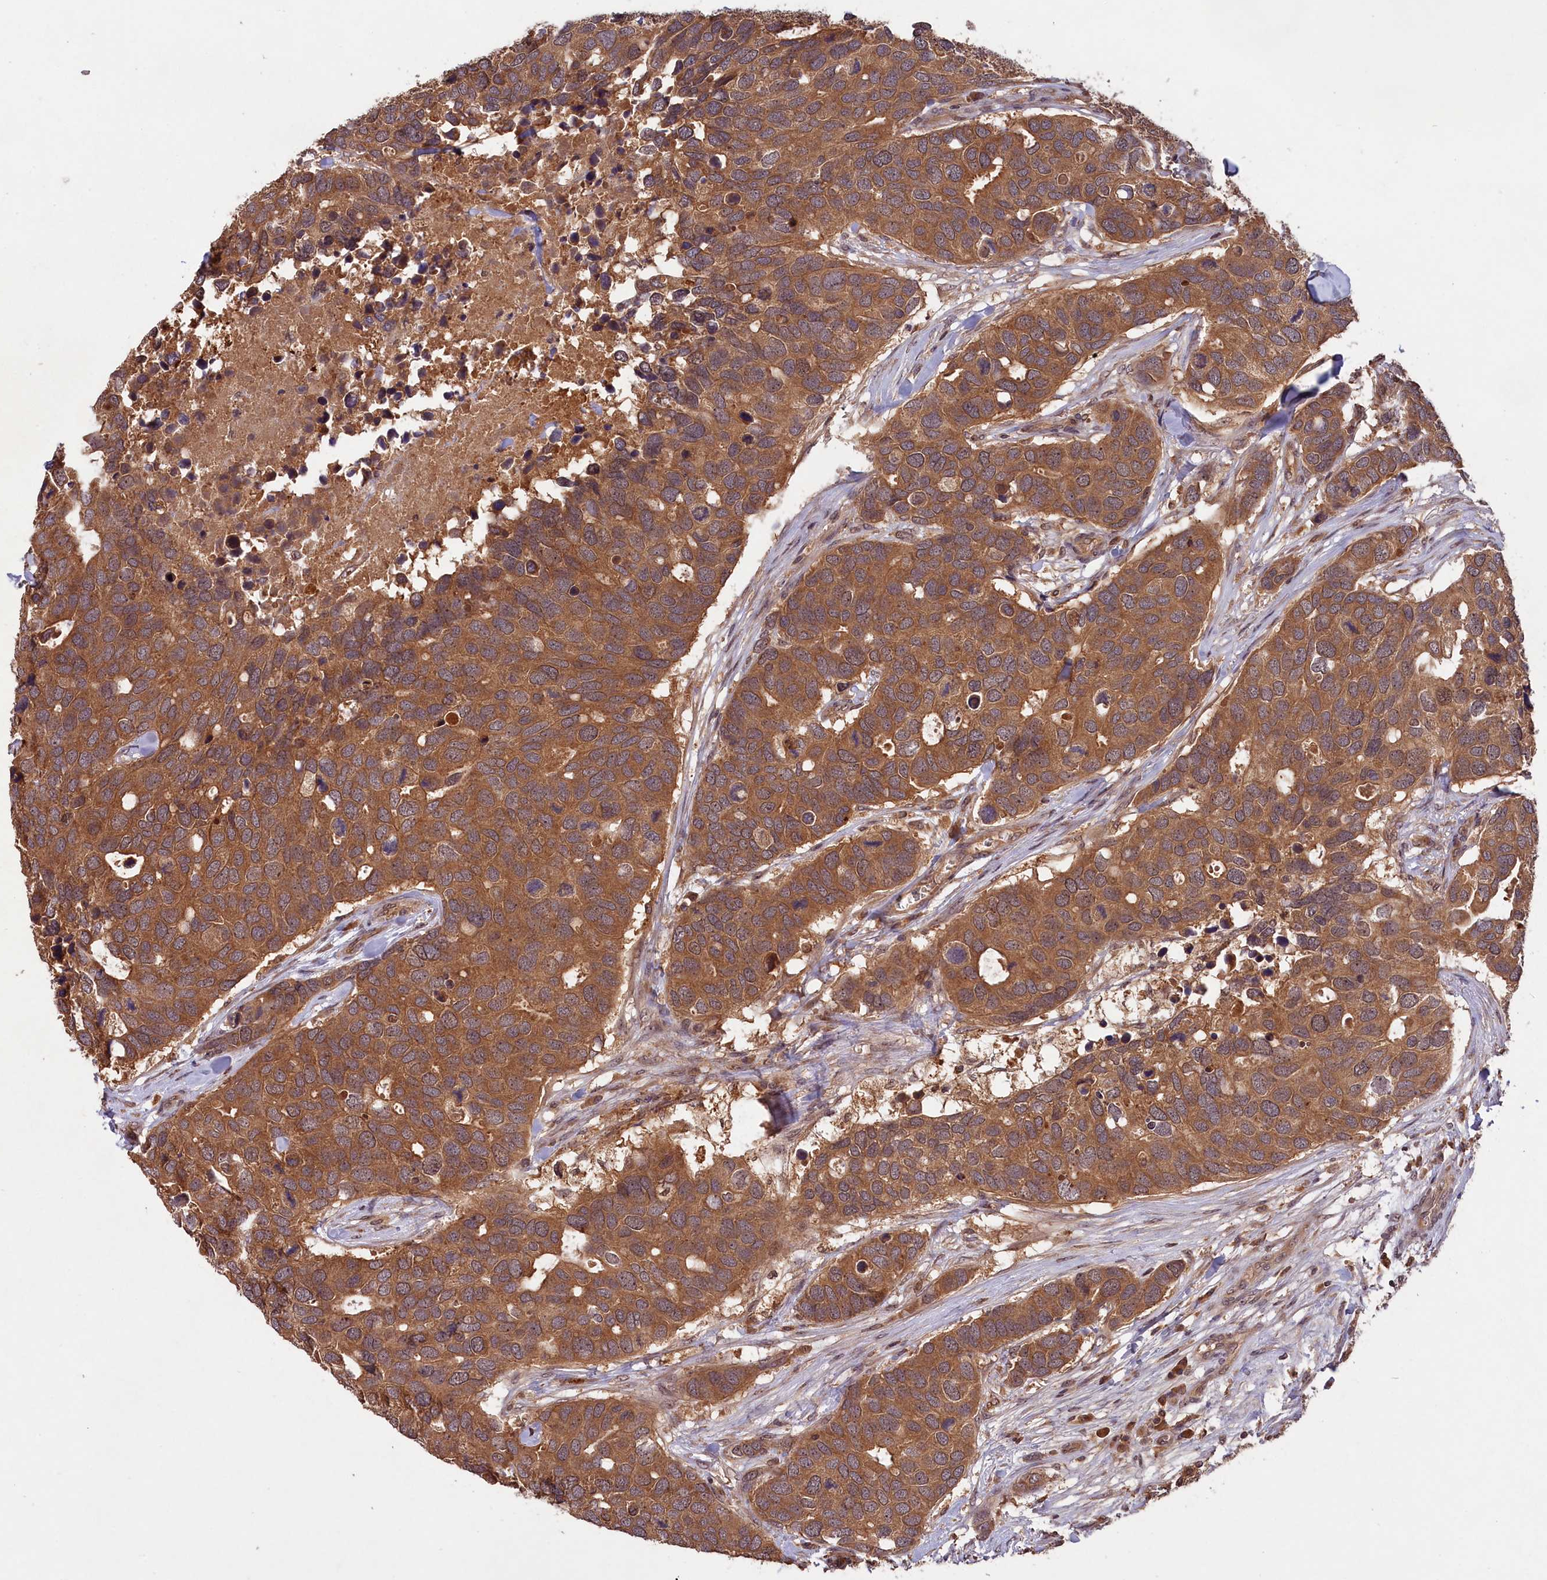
{"staining": {"intensity": "moderate", "quantity": ">75%", "location": "cytoplasmic/membranous"}, "tissue": "breast cancer", "cell_type": "Tumor cells", "image_type": "cancer", "snomed": [{"axis": "morphology", "description": "Duct carcinoma"}, {"axis": "topography", "description": "Breast"}], "caption": "High-power microscopy captured an immunohistochemistry image of breast cancer, revealing moderate cytoplasmic/membranous positivity in approximately >75% of tumor cells. The protein is shown in brown color, while the nuclei are stained blue.", "gene": "CHAC1", "patient": {"sex": "female", "age": 83}}